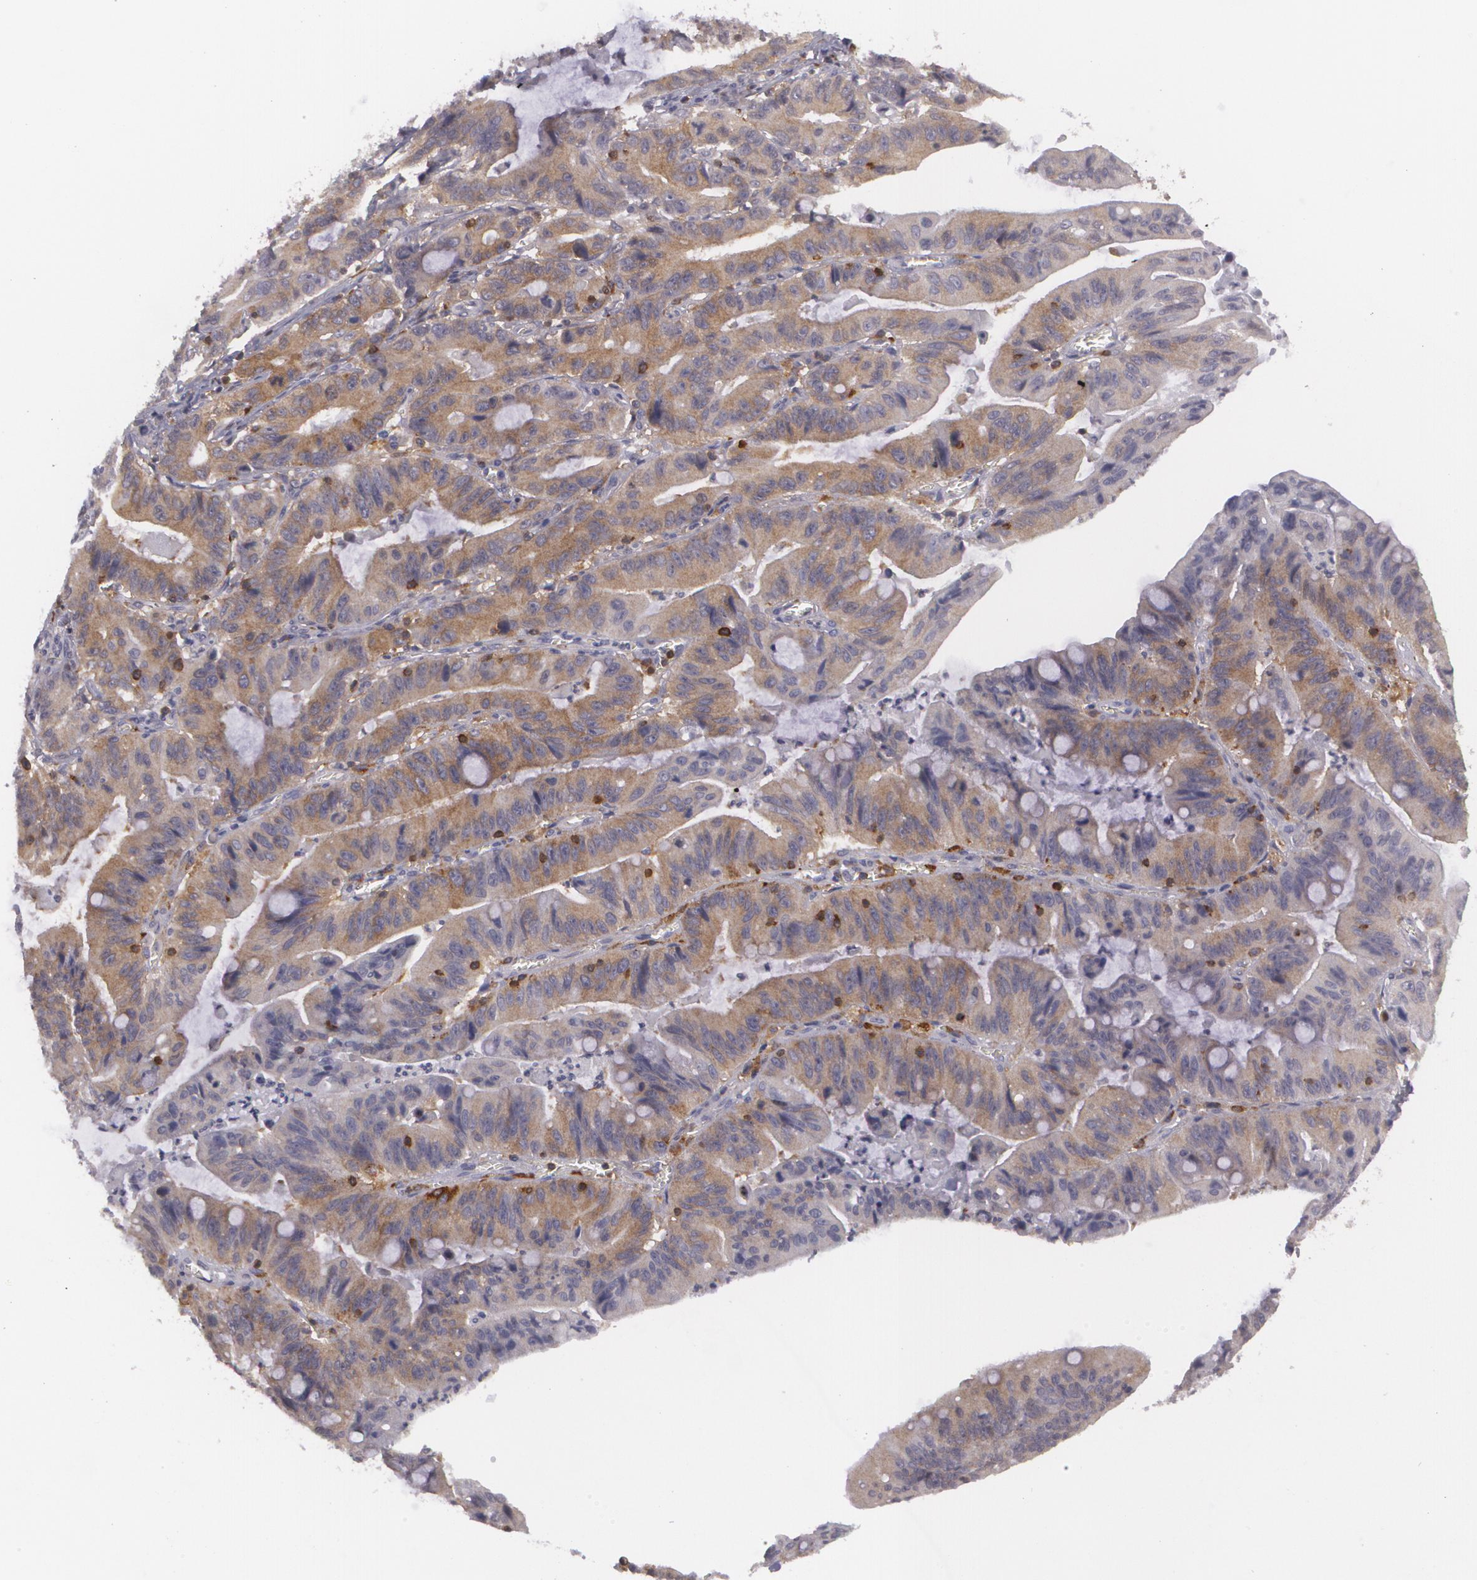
{"staining": {"intensity": "moderate", "quantity": ">75%", "location": "cytoplasmic/membranous"}, "tissue": "stomach cancer", "cell_type": "Tumor cells", "image_type": "cancer", "snomed": [{"axis": "morphology", "description": "Adenocarcinoma, NOS"}, {"axis": "topography", "description": "Stomach, upper"}], "caption": "Stomach cancer stained with DAB (3,3'-diaminobenzidine) IHC exhibits medium levels of moderate cytoplasmic/membranous expression in about >75% of tumor cells.", "gene": "BIN1", "patient": {"sex": "male", "age": 63}}